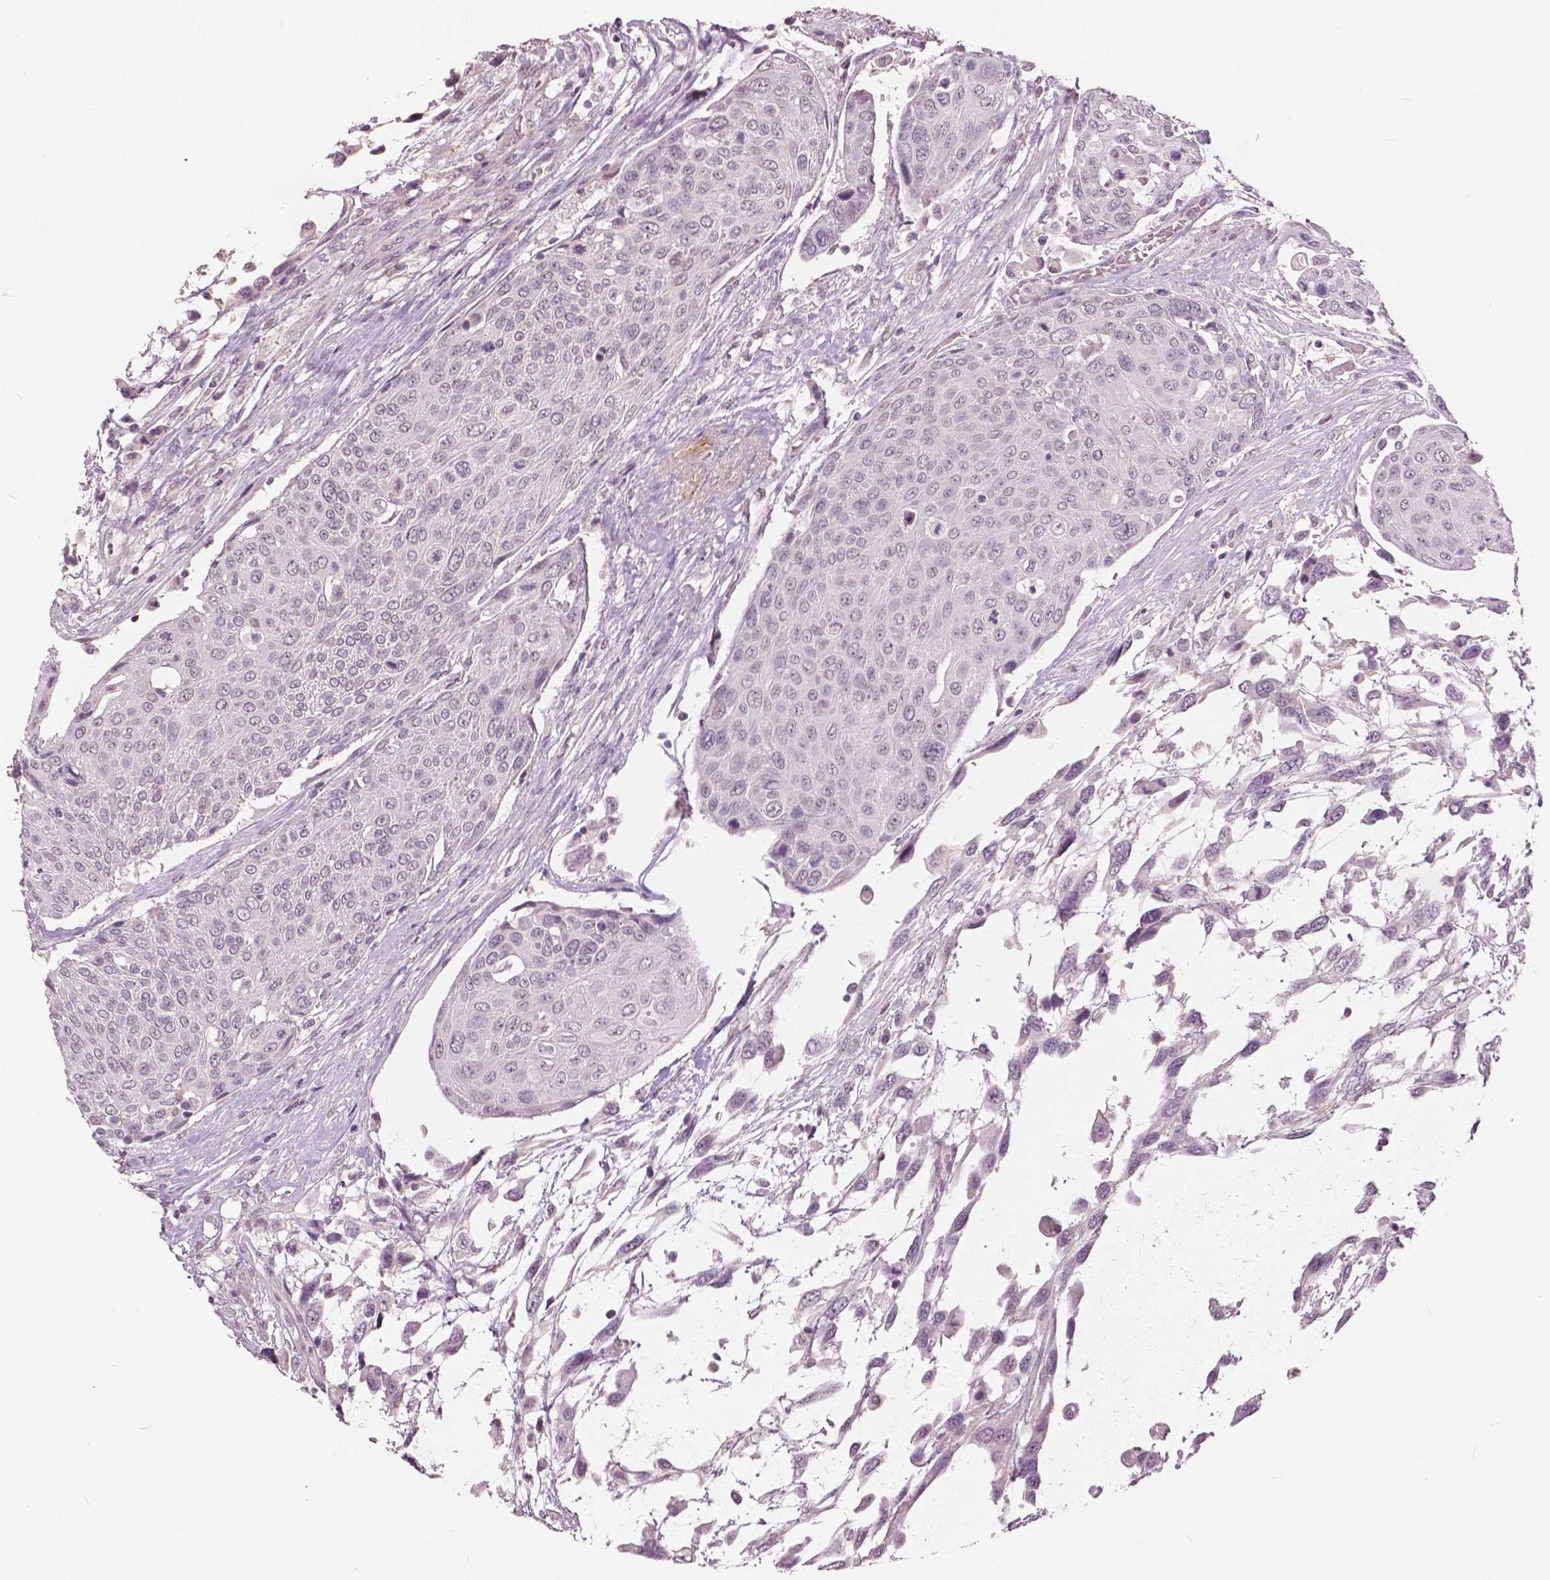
{"staining": {"intensity": "negative", "quantity": "none", "location": "none"}, "tissue": "urothelial cancer", "cell_type": "Tumor cells", "image_type": "cancer", "snomed": [{"axis": "morphology", "description": "Urothelial carcinoma, High grade"}, {"axis": "topography", "description": "Urinary bladder"}], "caption": "Tumor cells show no significant protein expression in urothelial cancer.", "gene": "NANOG", "patient": {"sex": "female", "age": 70}}